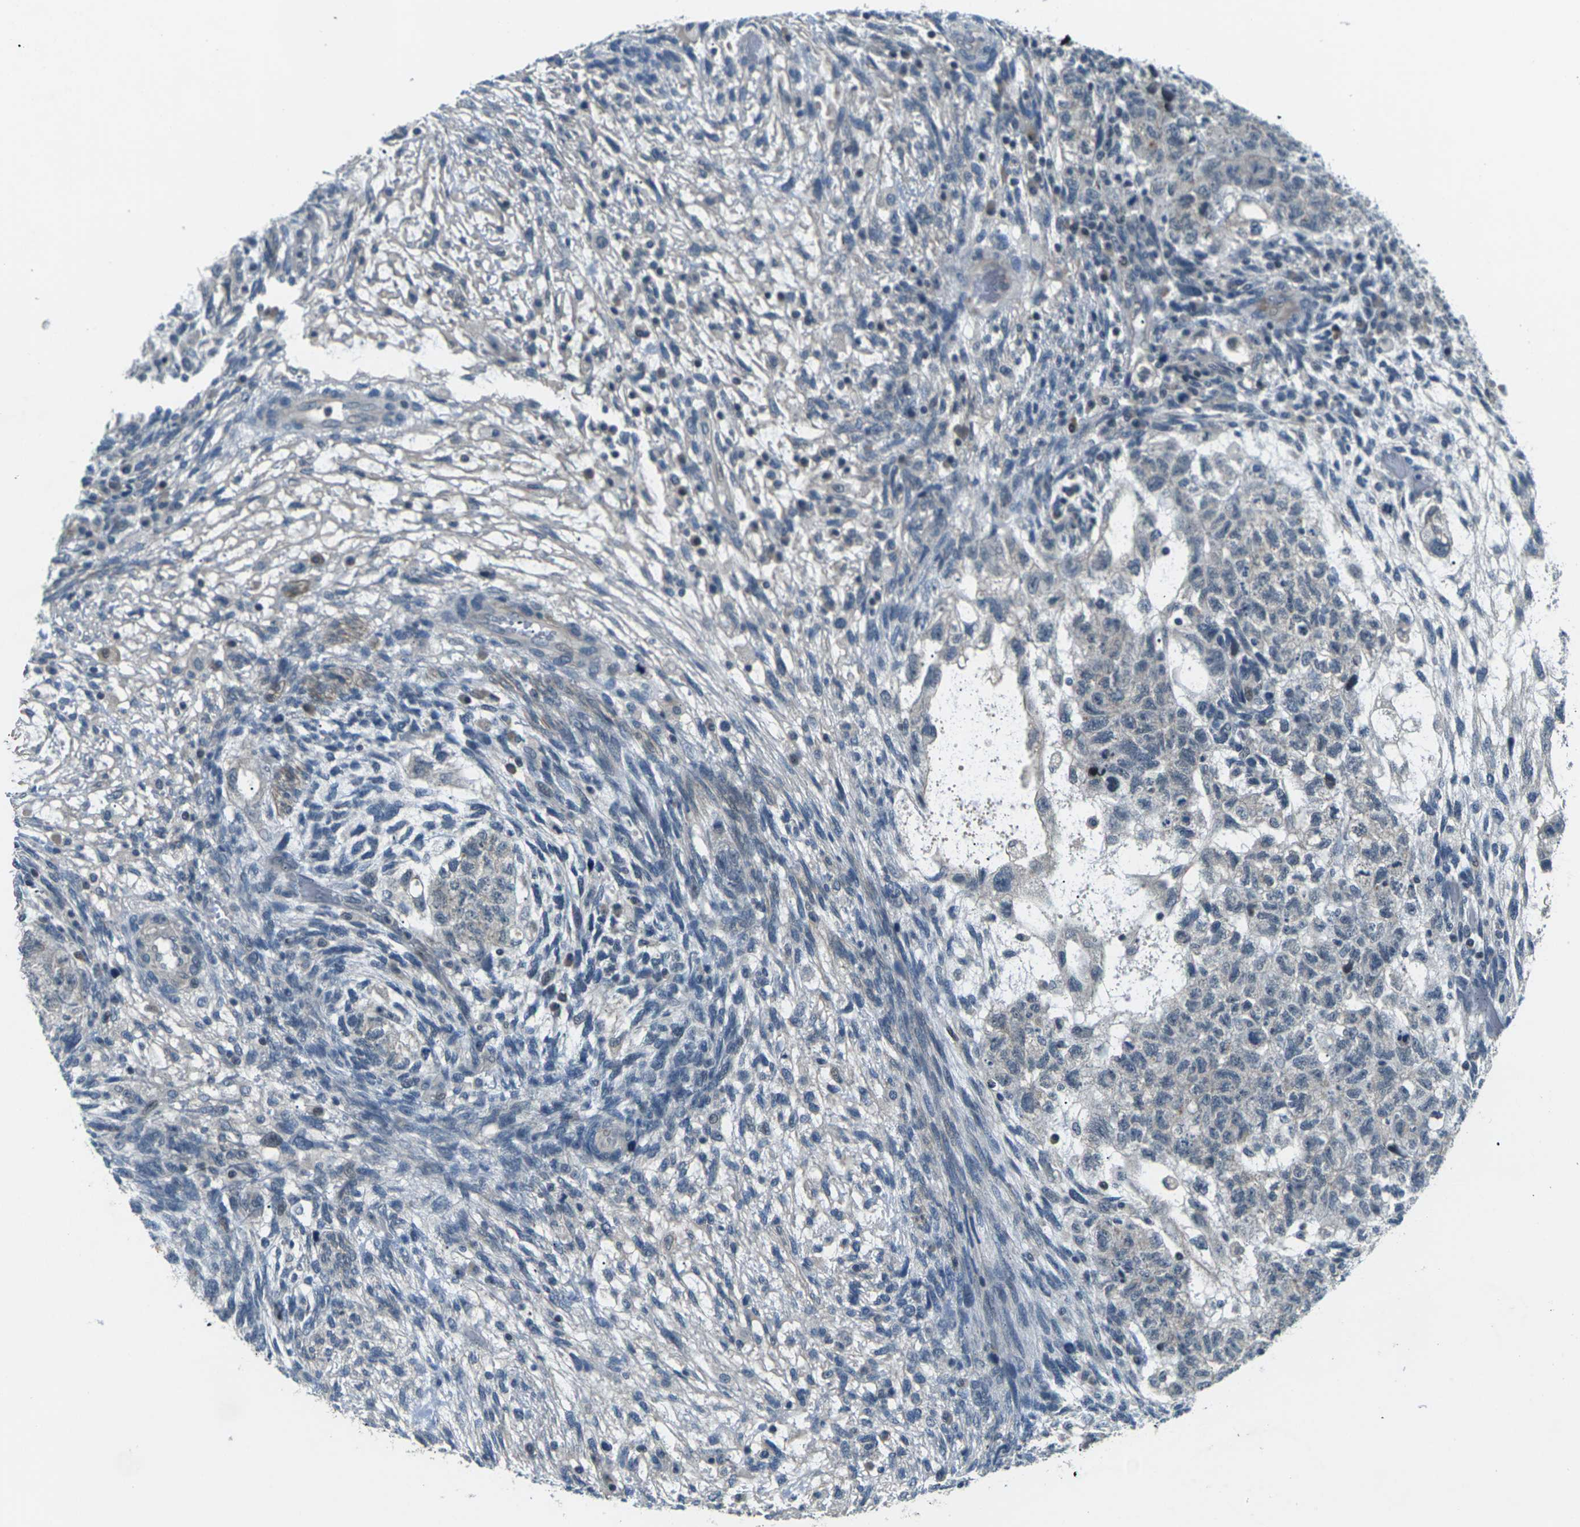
{"staining": {"intensity": "negative", "quantity": "none", "location": "none"}, "tissue": "testis cancer", "cell_type": "Tumor cells", "image_type": "cancer", "snomed": [{"axis": "morphology", "description": "Normal tissue, NOS"}, {"axis": "morphology", "description": "Carcinoma, Embryonal, NOS"}, {"axis": "topography", "description": "Testis"}], "caption": "Protein analysis of embryonal carcinoma (testis) shows no significant positivity in tumor cells.", "gene": "SLC13A3", "patient": {"sex": "male", "age": 36}}